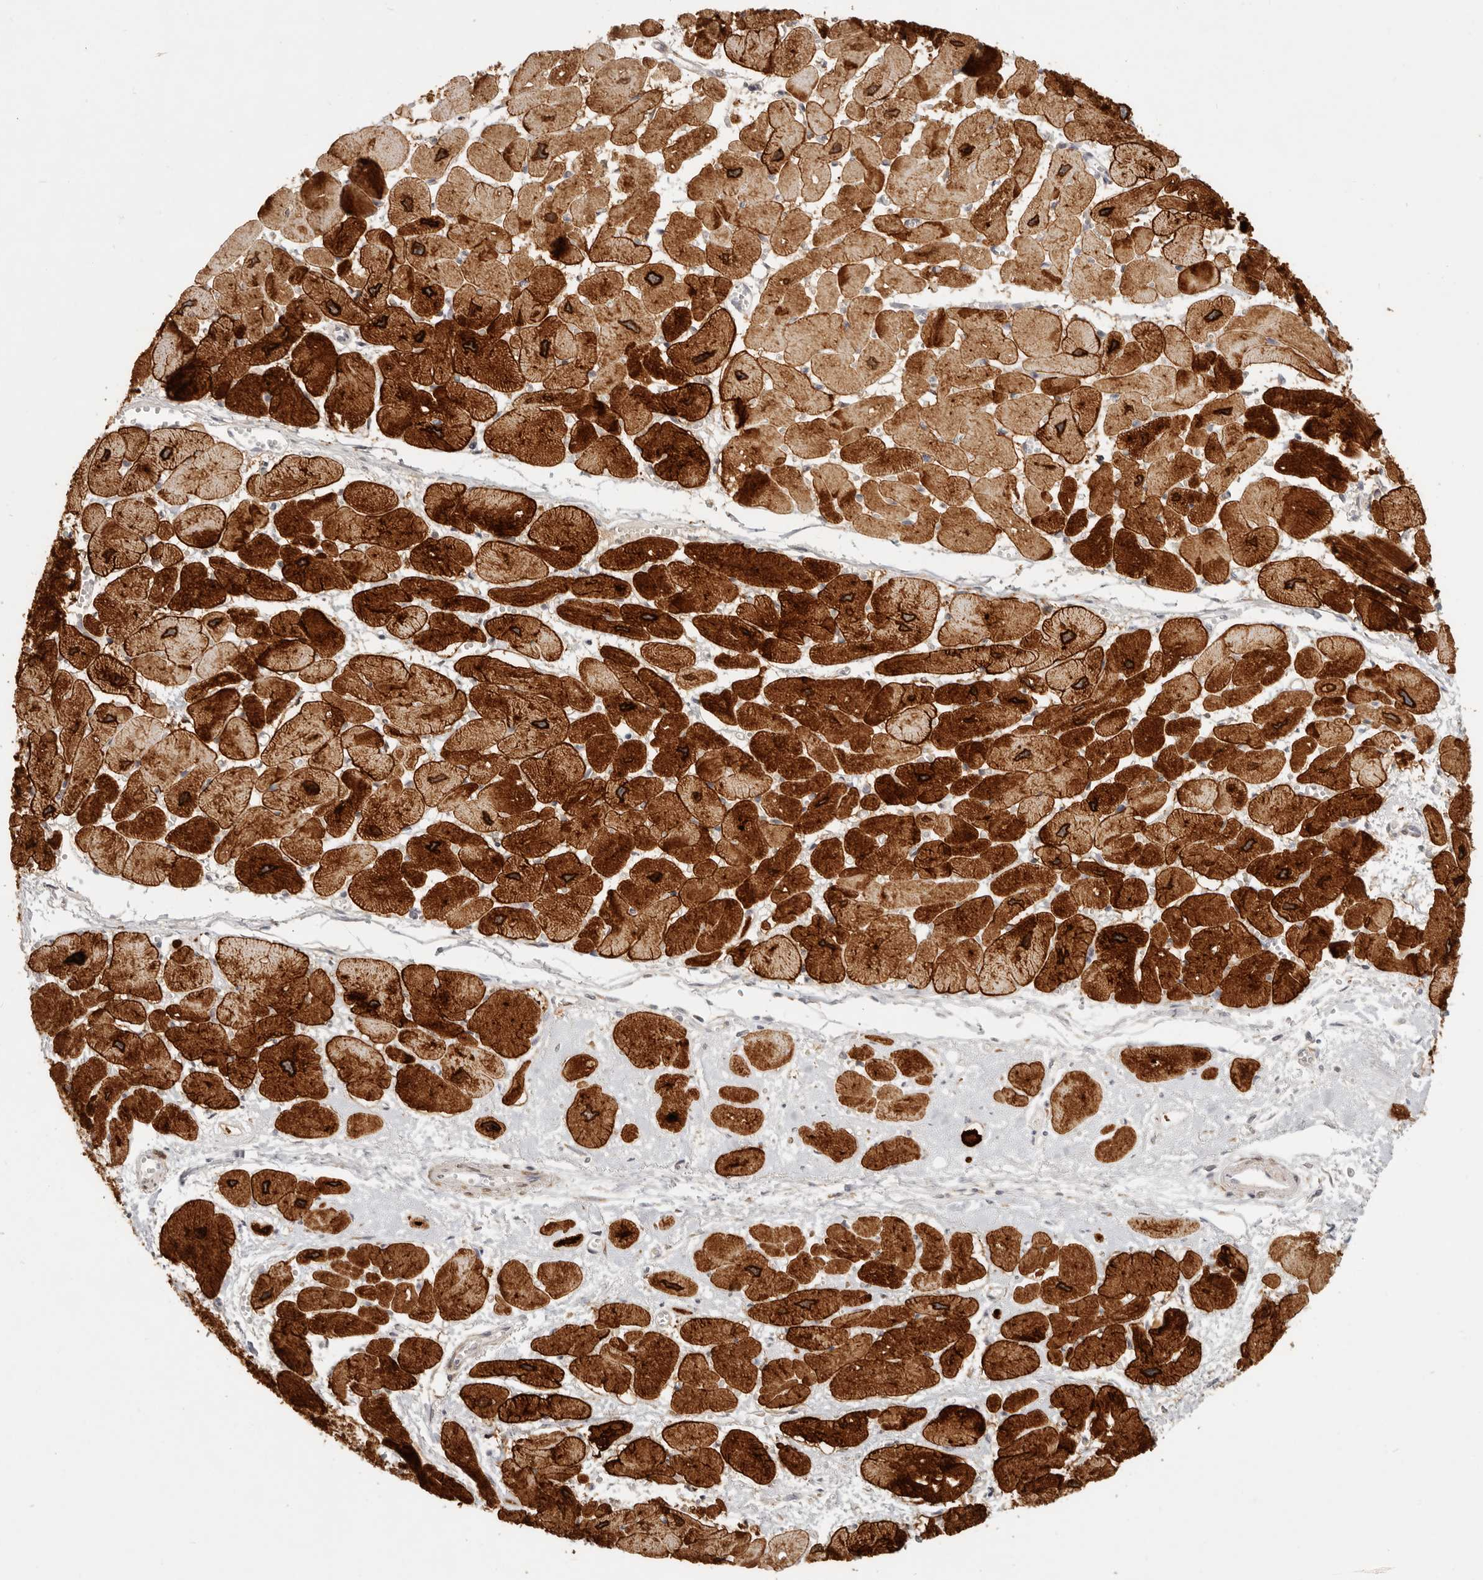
{"staining": {"intensity": "strong", "quantity": ">75%", "location": "cytoplasmic/membranous"}, "tissue": "heart muscle", "cell_type": "Cardiomyocytes", "image_type": "normal", "snomed": [{"axis": "morphology", "description": "Normal tissue, NOS"}, {"axis": "topography", "description": "Heart"}], "caption": "Human heart muscle stained for a protein (brown) exhibits strong cytoplasmic/membranous positive expression in approximately >75% of cardiomyocytes.", "gene": "PABPC4", "patient": {"sex": "female", "age": 54}}